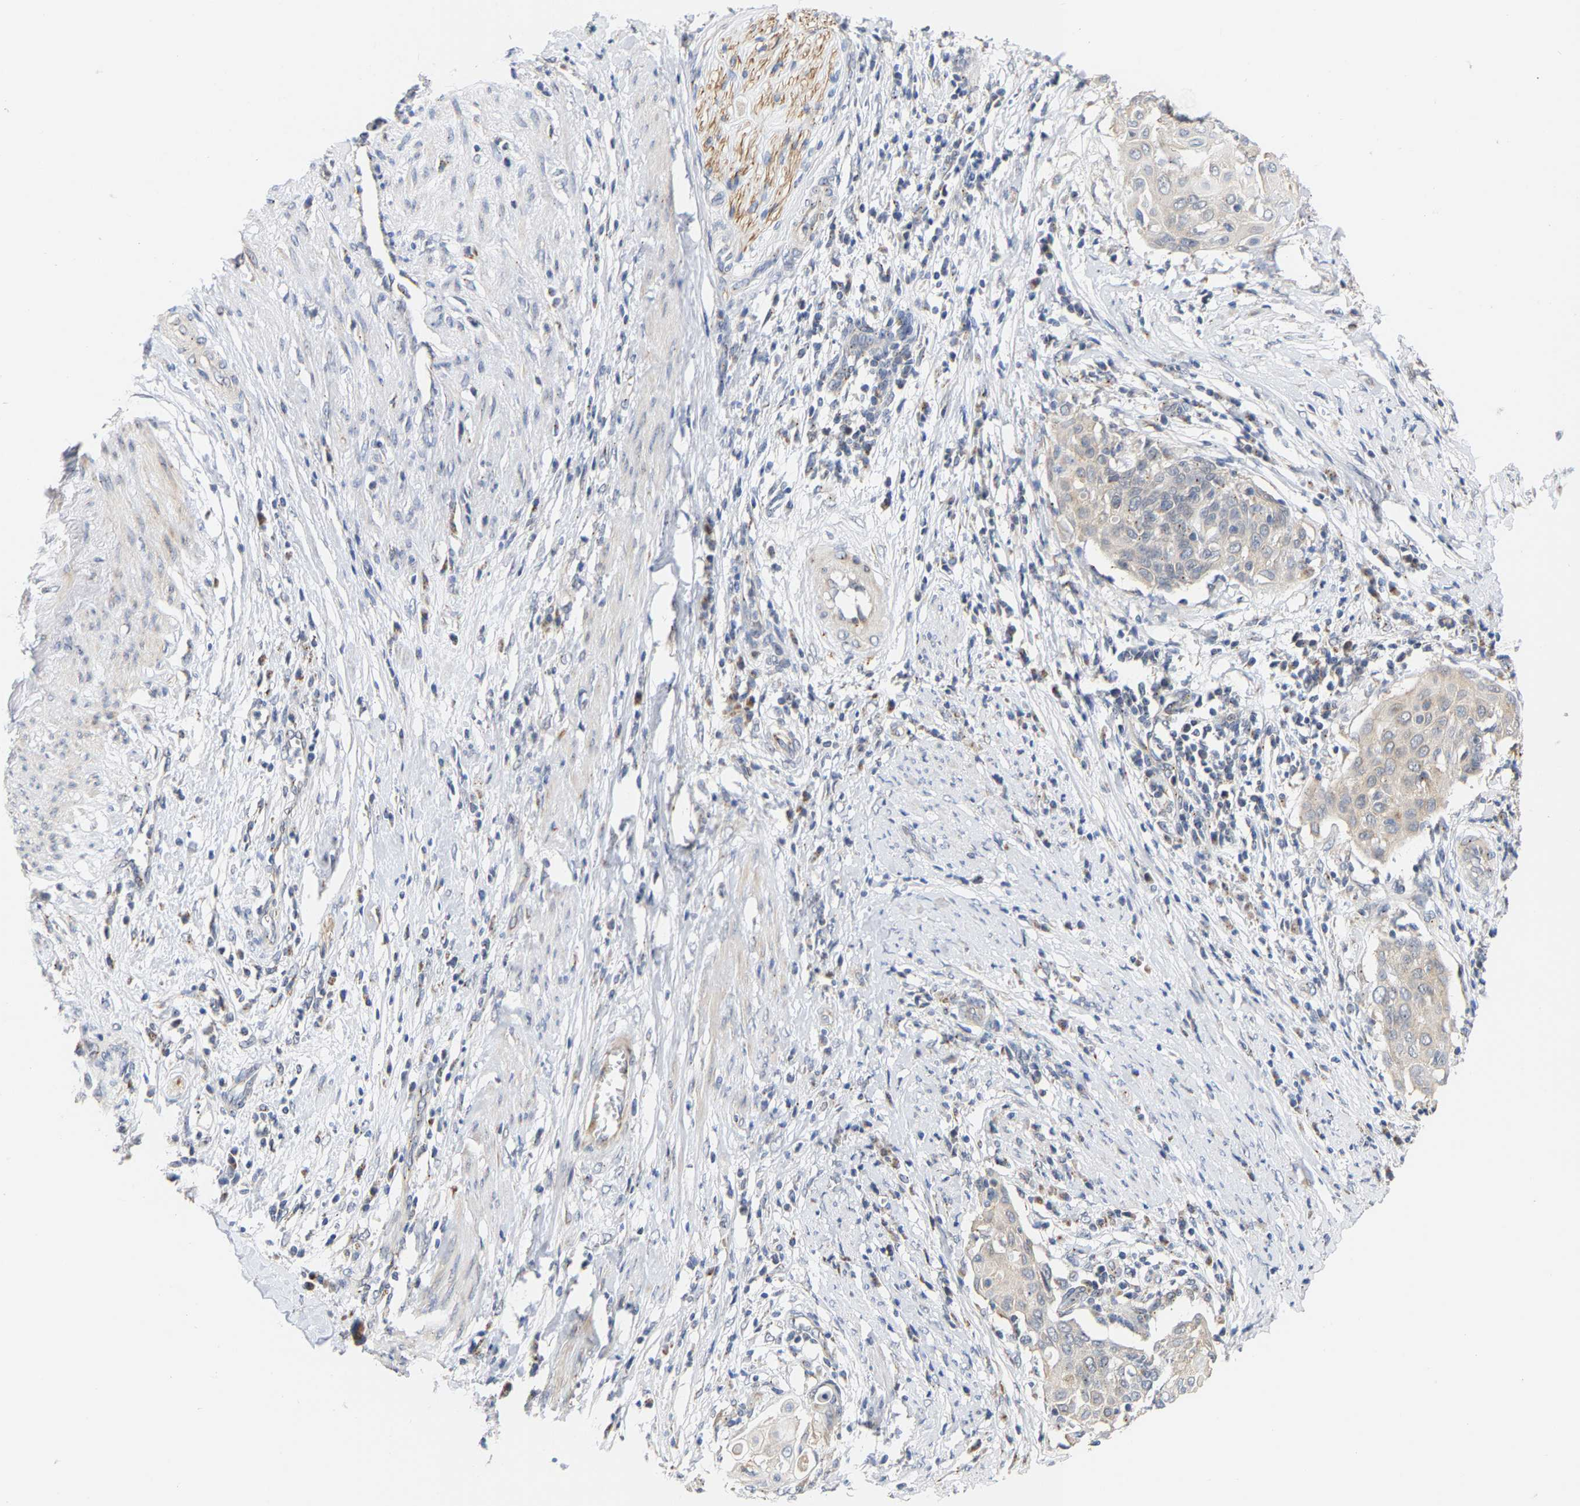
{"staining": {"intensity": "weak", "quantity": "<25%", "location": "cytoplasmic/membranous"}, "tissue": "cervical cancer", "cell_type": "Tumor cells", "image_type": "cancer", "snomed": [{"axis": "morphology", "description": "Squamous cell carcinoma, NOS"}, {"axis": "topography", "description": "Cervix"}], "caption": "The immunohistochemistry histopathology image has no significant positivity in tumor cells of squamous cell carcinoma (cervical) tissue.", "gene": "PCNT", "patient": {"sex": "female", "age": 39}}